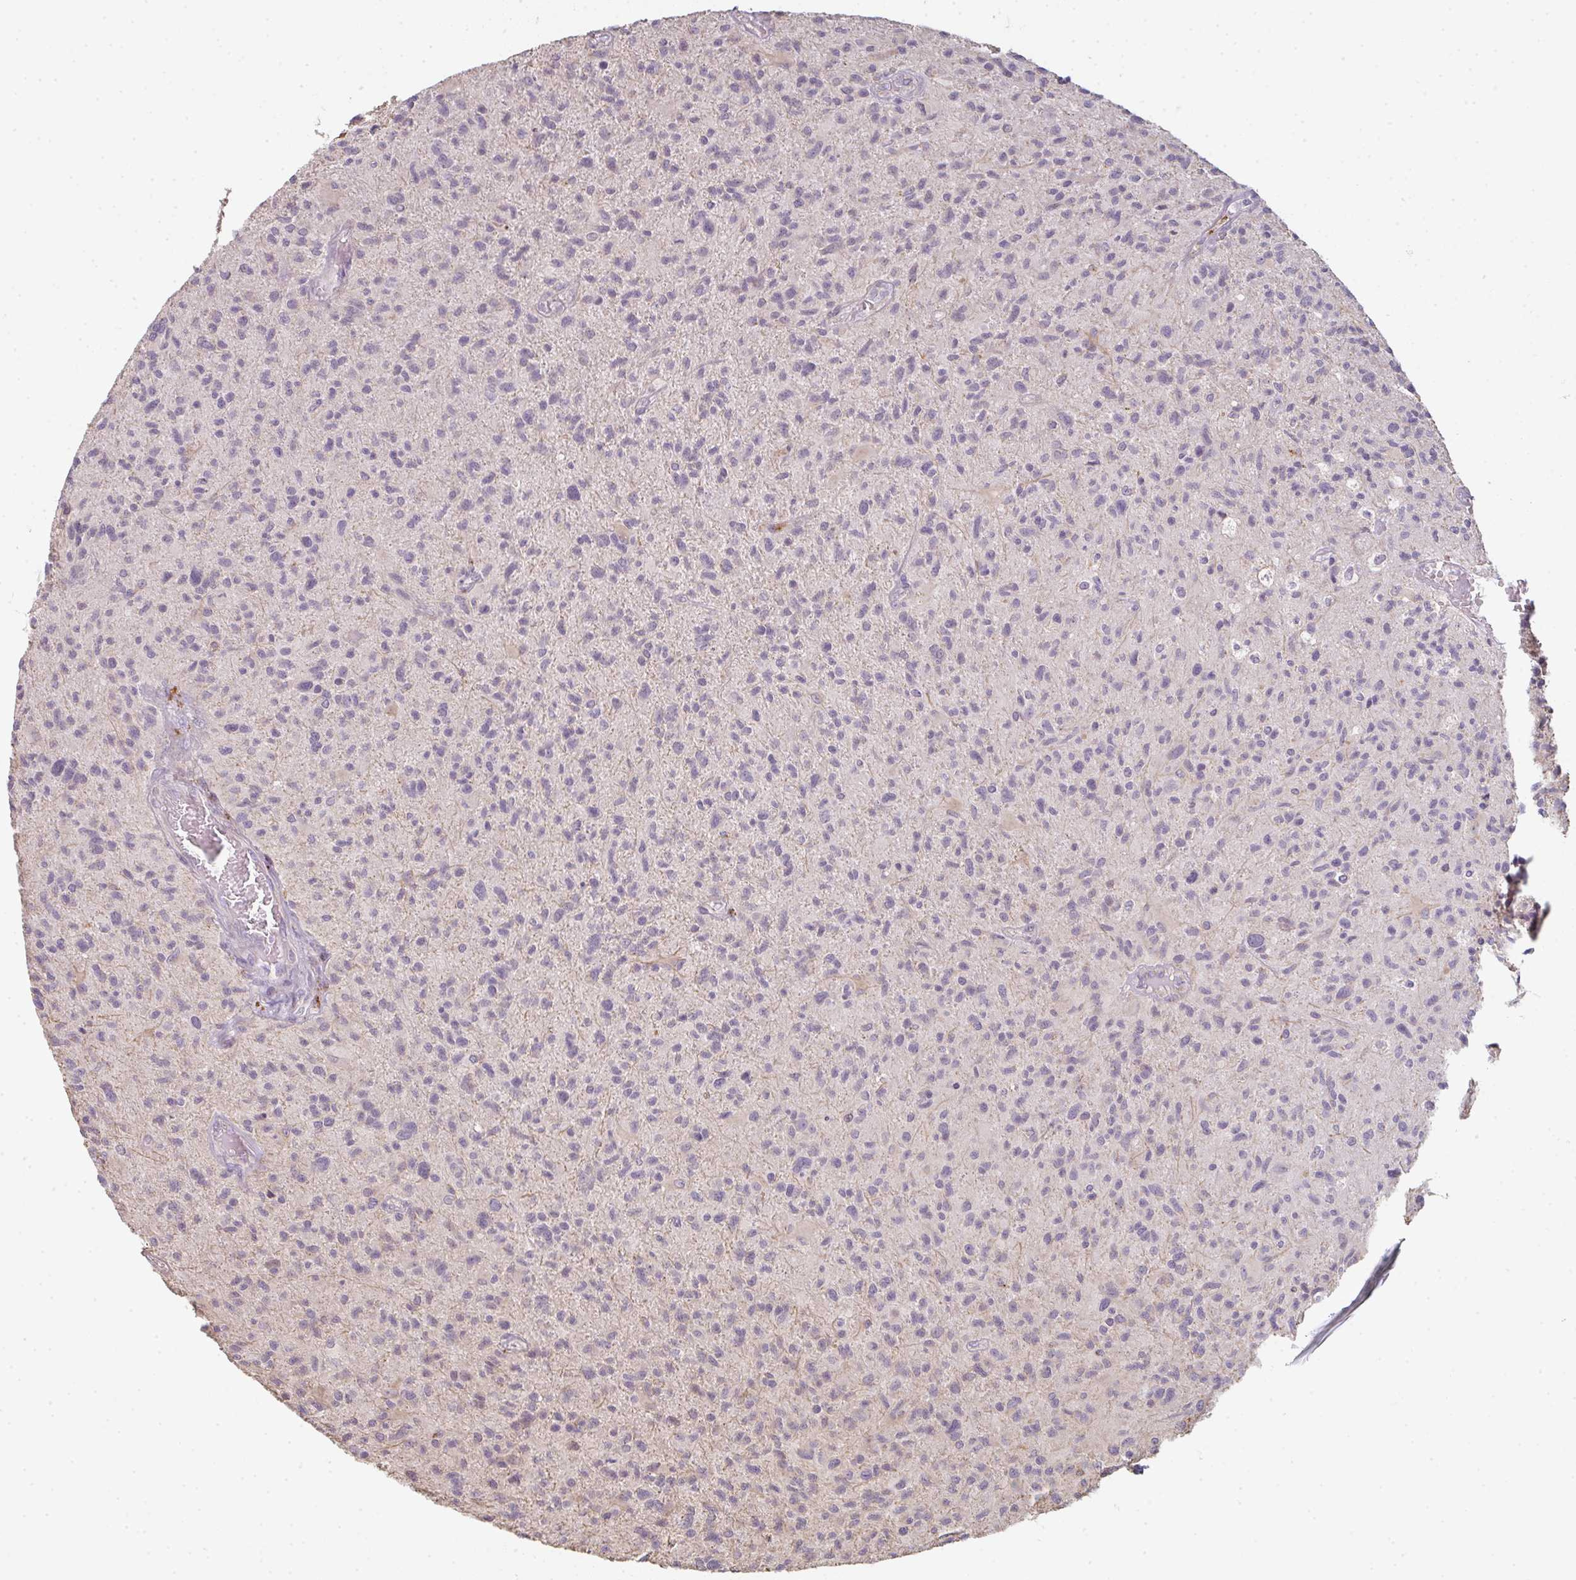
{"staining": {"intensity": "negative", "quantity": "none", "location": "none"}, "tissue": "glioma", "cell_type": "Tumor cells", "image_type": "cancer", "snomed": [{"axis": "morphology", "description": "Glioma, malignant, High grade"}, {"axis": "topography", "description": "Brain"}], "caption": "There is no significant positivity in tumor cells of glioma. Nuclei are stained in blue.", "gene": "TMEM237", "patient": {"sex": "female", "age": 70}}